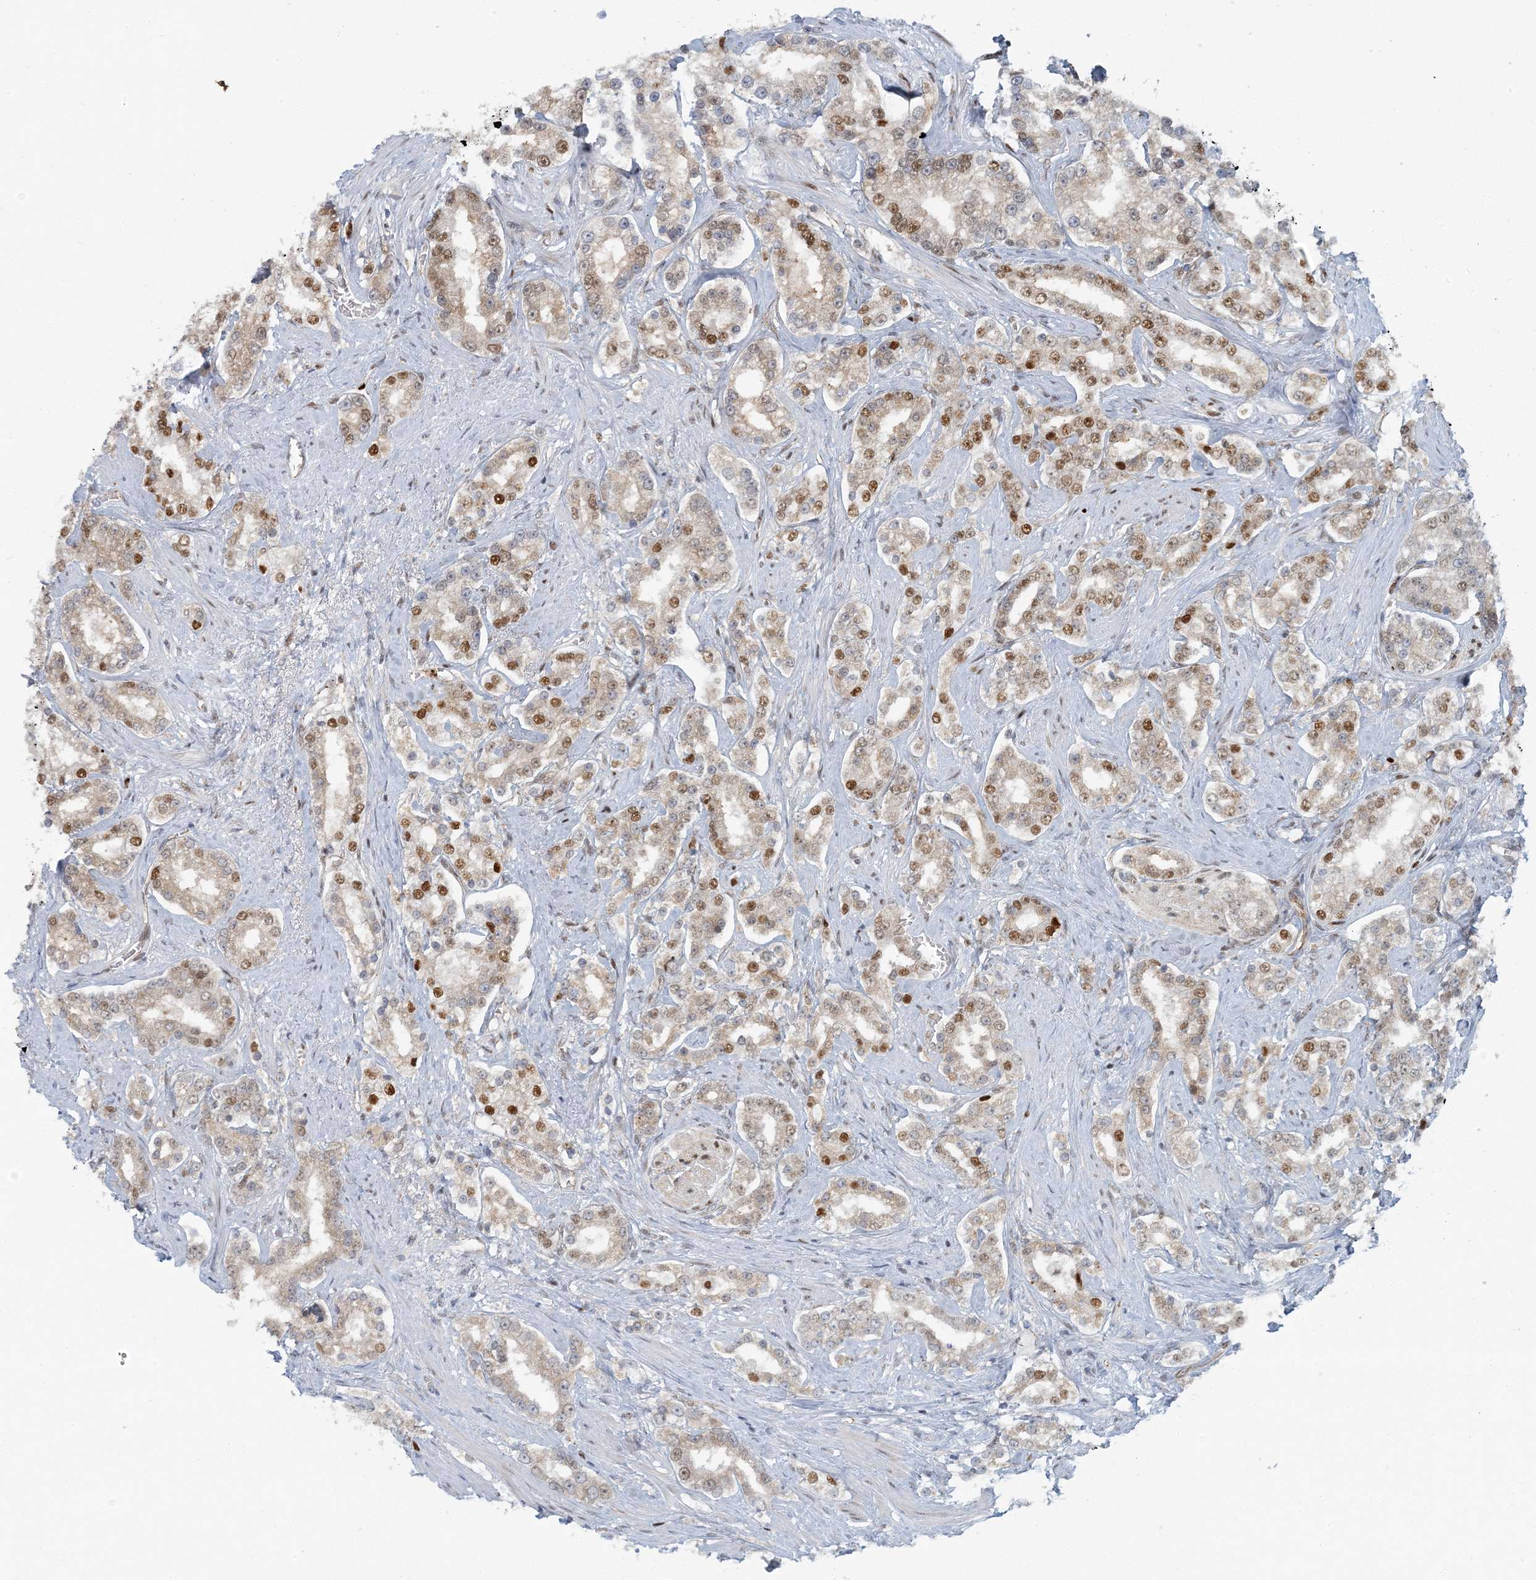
{"staining": {"intensity": "moderate", "quantity": "<25%", "location": "nuclear"}, "tissue": "prostate cancer", "cell_type": "Tumor cells", "image_type": "cancer", "snomed": [{"axis": "morphology", "description": "Normal tissue, NOS"}, {"axis": "morphology", "description": "Adenocarcinoma, High grade"}, {"axis": "topography", "description": "Prostate"}], "caption": "Immunohistochemical staining of prostate cancer (high-grade adenocarcinoma) demonstrates moderate nuclear protein staining in approximately <25% of tumor cells.", "gene": "AK9", "patient": {"sex": "male", "age": 83}}